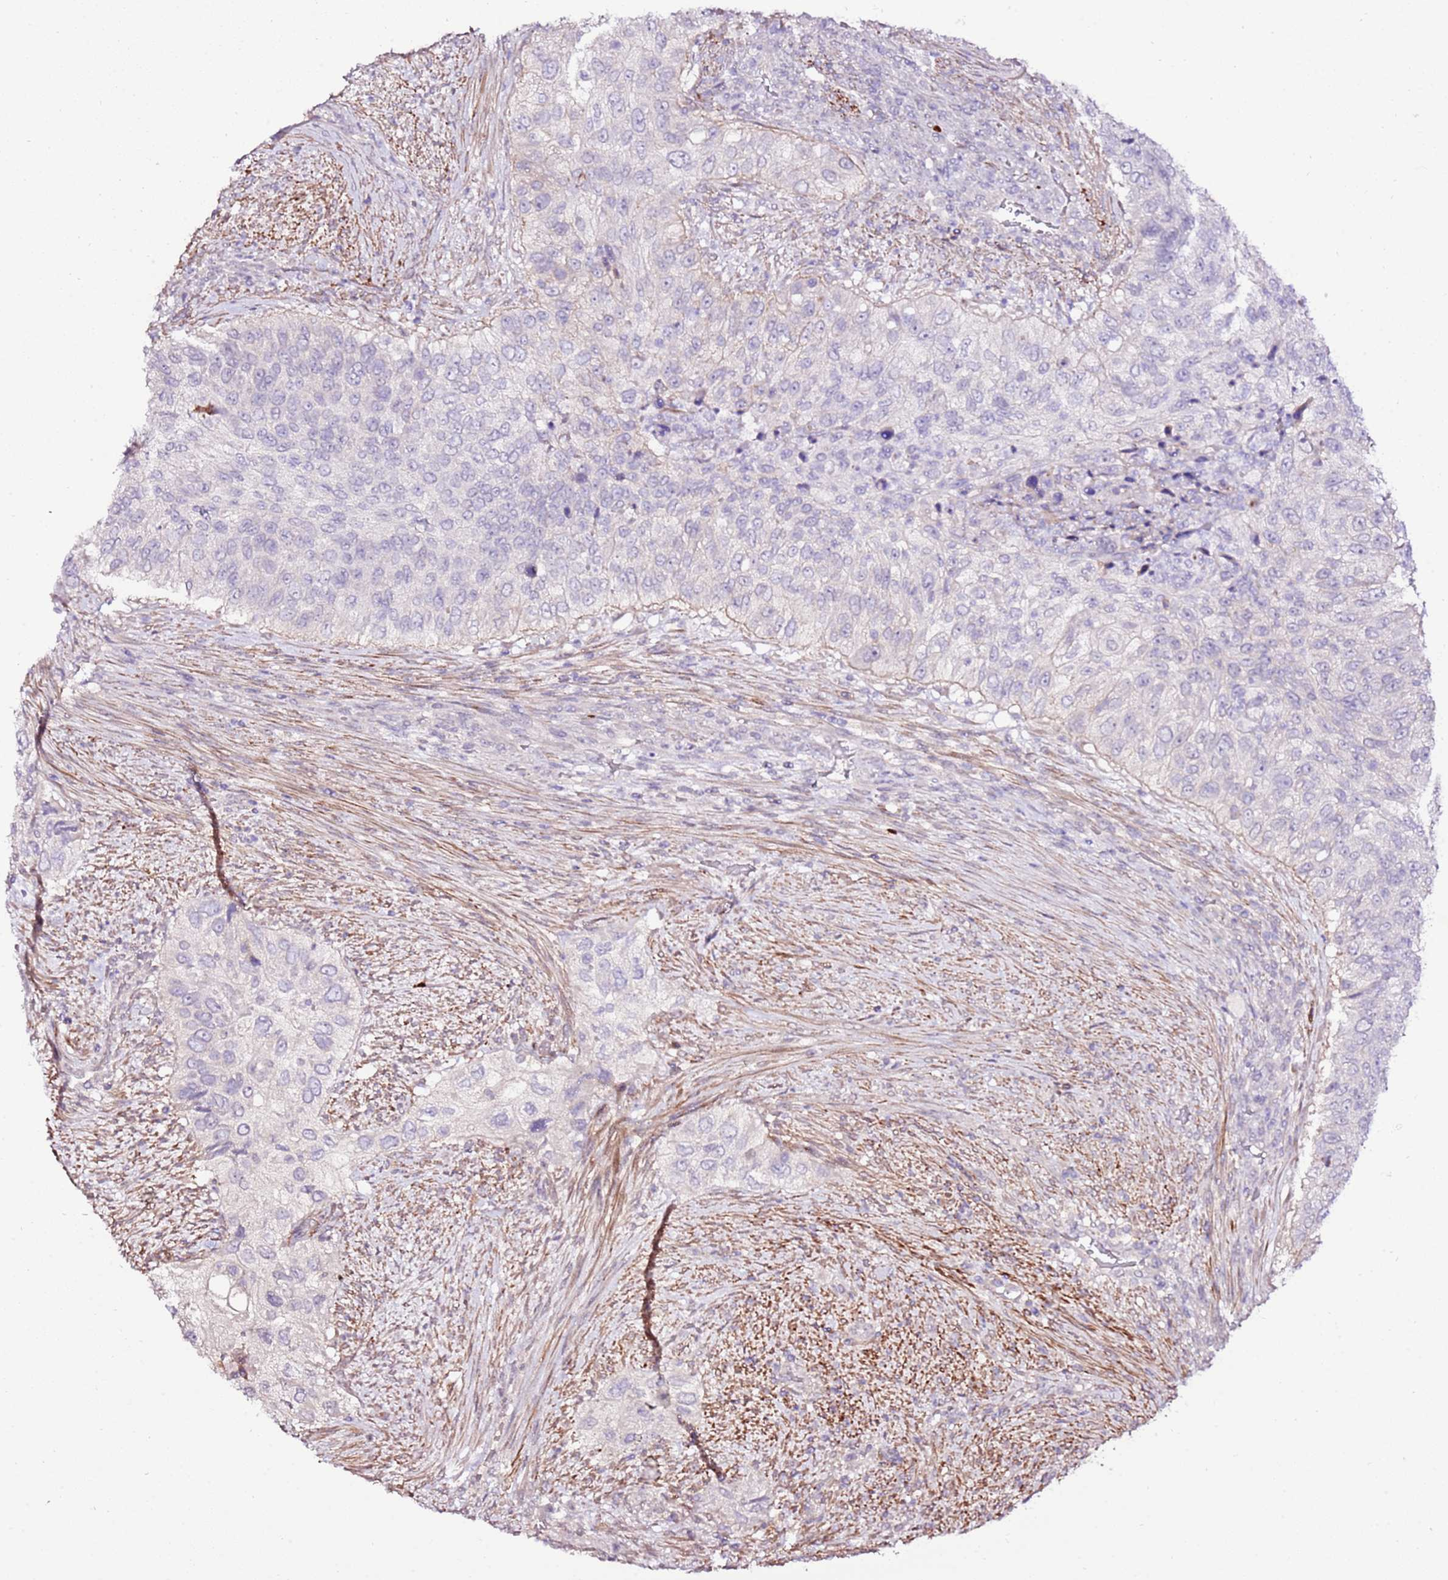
{"staining": {"intensity": "negative", "quantity": "none", "location": "none"}, "tissue": "urothelial cancer", "cell_type": "Tumor cells", "image_type": "cancer", "snomed": [{"axis": "morphology", "description": "Urothelial carcinoma, High grade"}, {"axis": "topography", "description": "Urinary bladder"}], "caption": "Photomicrograph shows no protein staining in tumor cells of high-grade urothelial carcinoma tissue. Brightfield microscopy of immunohistochemistry (IHC) stained with DAB (3,3'-diaminobenzidine) (brown) and hematoxylin (blue), captured at high magnification.", "gene": "ART5", "patient": {"sex": "female", "age": 60}}